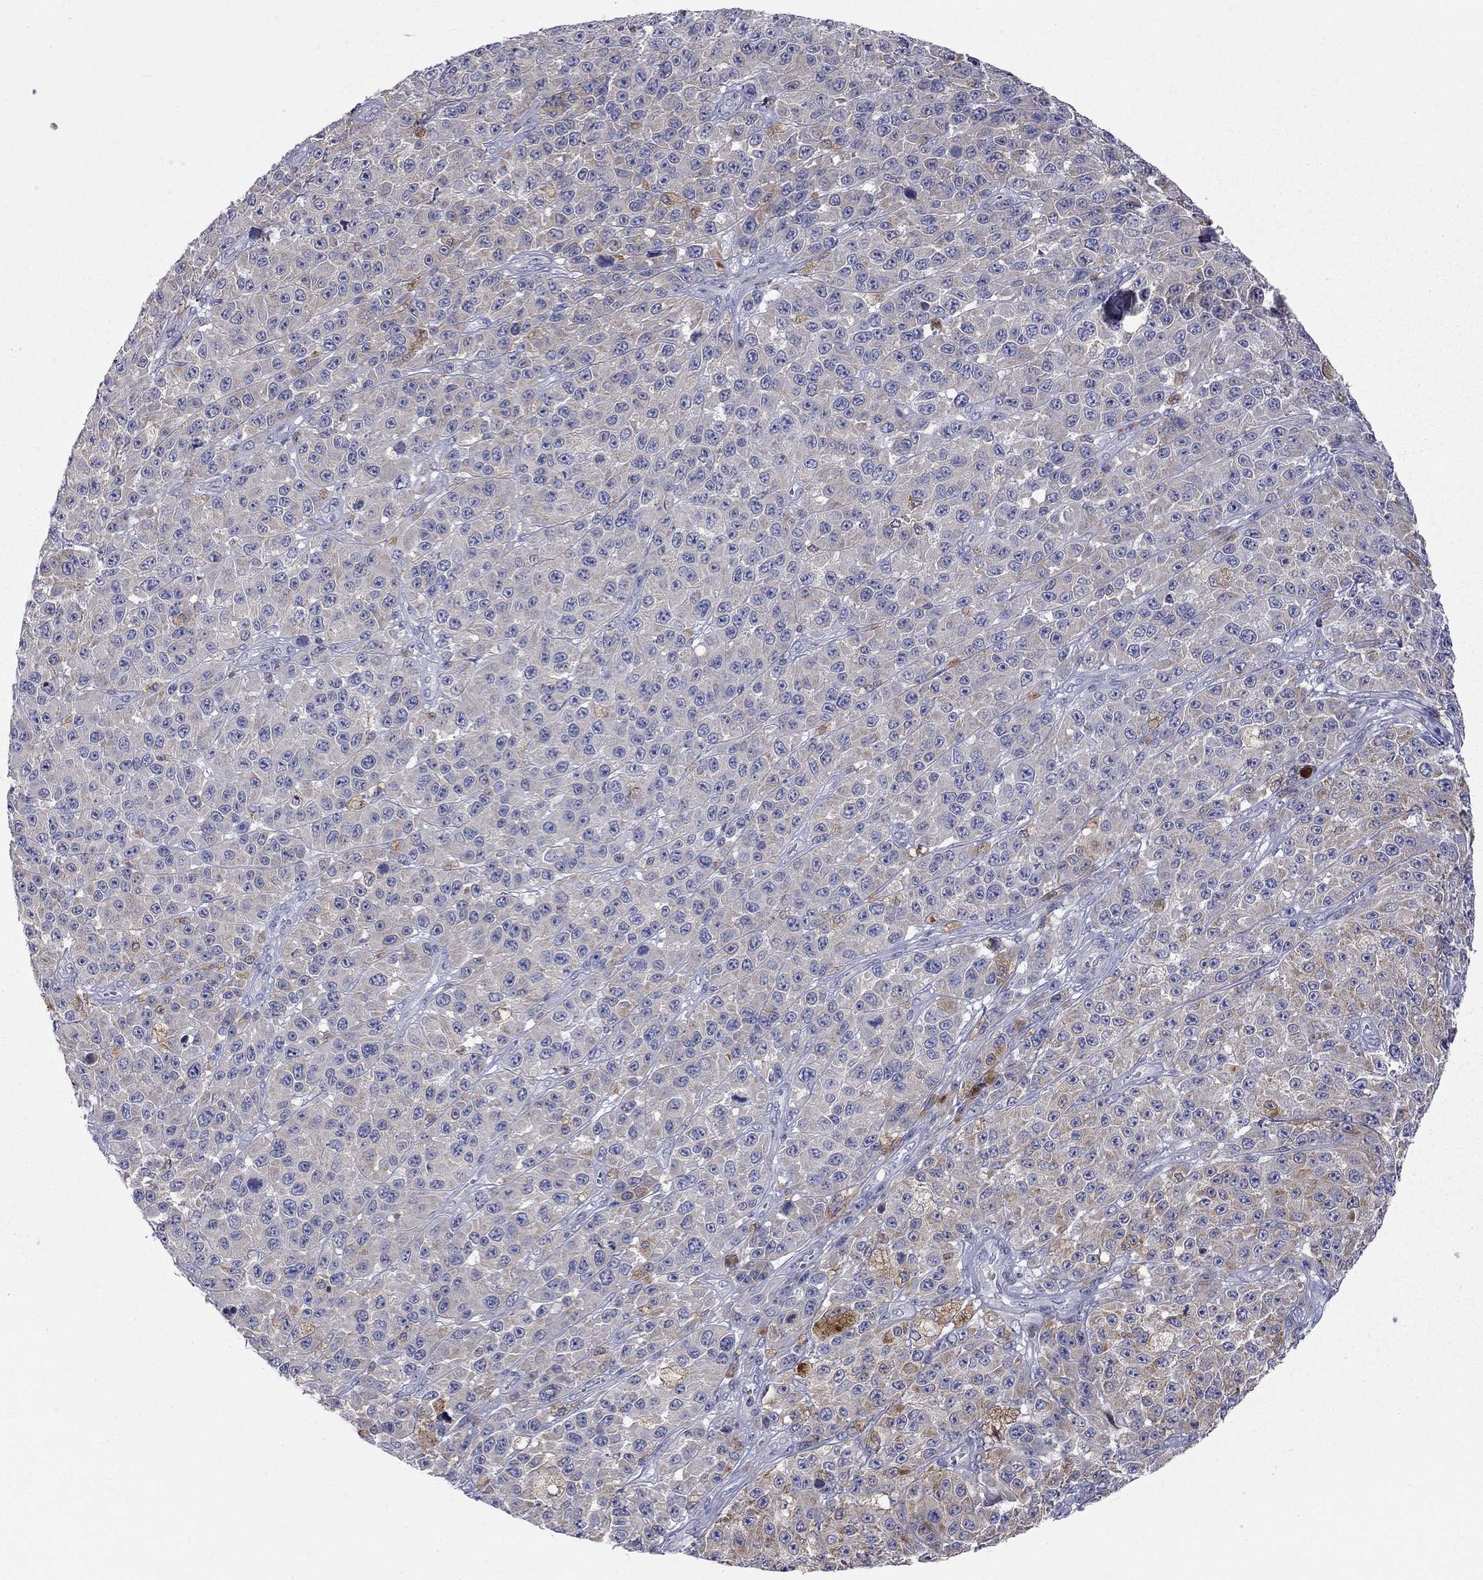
{"staining": {"intensity": "moderate", "quantity": "<25%", "location": "cytoplasmic/membranous"}, "tissue": "melanoma", "cell_type": "Tumor cells", "image_type": "cancer", "snomed": [{"axis": "morphology", "description": "Malignant melanoma, NOS"}, {"axis": "topography", "description": "Skin"}], "caption": "Immunohistochemical staining of human malignant melanoma reveals low levels of moderate cytoplasmic/membranous protein staining in about <25% of tumor cells.", "gene": "ACSL1", "patient": {"sex": "female", "age": 58}}